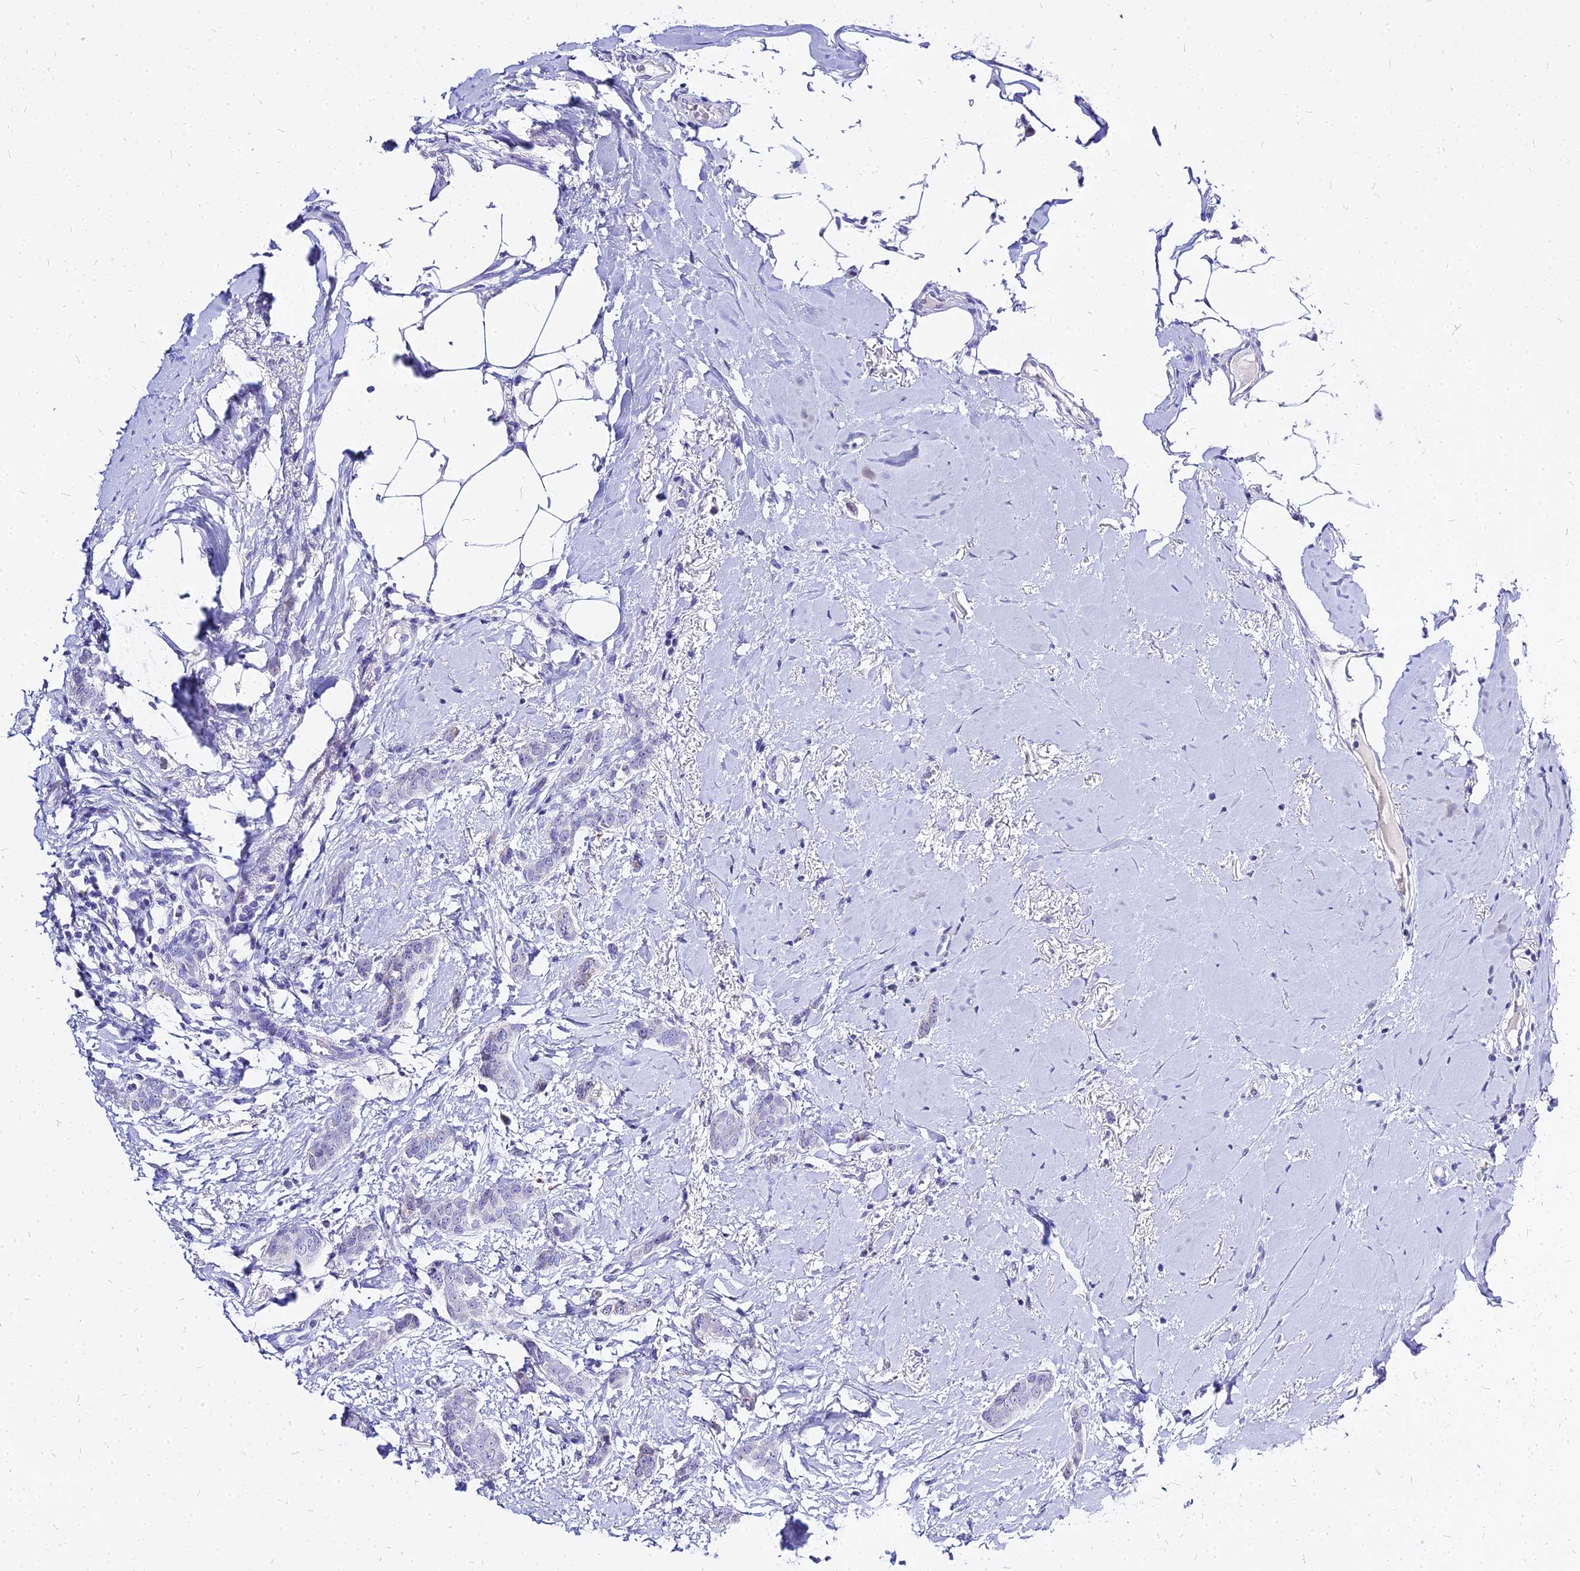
{"staining": {"intensity": "negative", "quantity": "none", "location": "none"}, "tissue": "breast cancer", "cell_type": "Tumor cells", "image_type": "cancer", "snomed": [{"axis": "morphology", "description": "Duct carcinoma"}, {"axis": "topography", "description": "Breast"}], "caption": "Protein analysis of breast cancer (infiltrating ductal carcinoma) exhibits no significant staining in tumor cells.", "gene": "CARD18", "patient": {"sex": "female", "age": 72}}